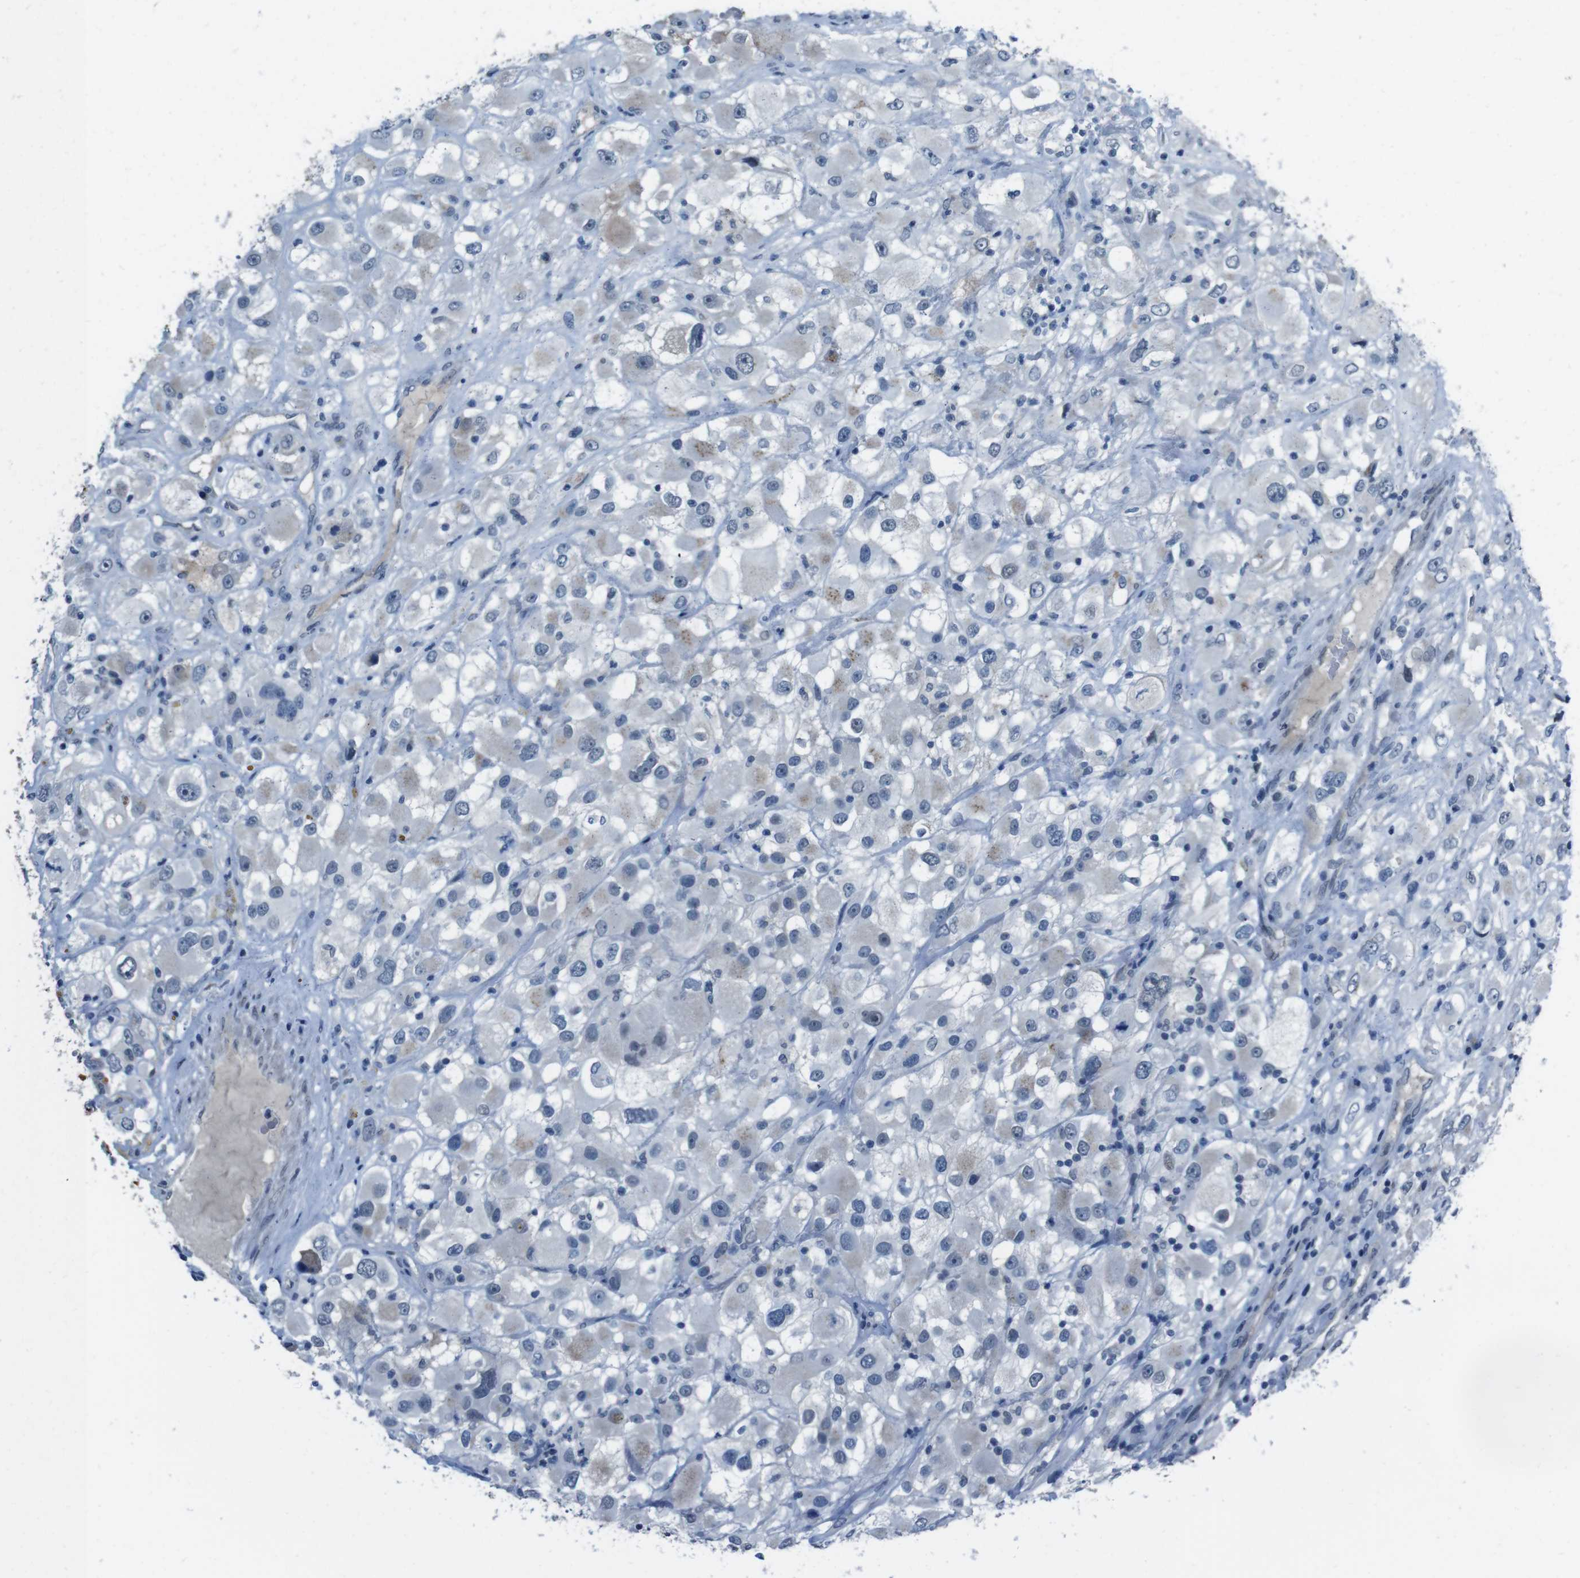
{"staining": {"intensity": "weak", "quantity": "<25%", "location": "cytoplasmic/membranous"}, "tissue": "renal cancer", "cell_type": "Tumor cells", "image_type": "cancer", "snomed": [{"axis": "morphology", "description": "Adenocarcinoma, NOS"}, {"axis": "topography", "description": "Kidney"}], "caption": "This is a histopathology image of immunohistochemistry staining of renal adenocarcinoma, which shows no expression in tumor cells.", "gene": "CDHR2", "patient": {"sex": "female", "age": 52}}